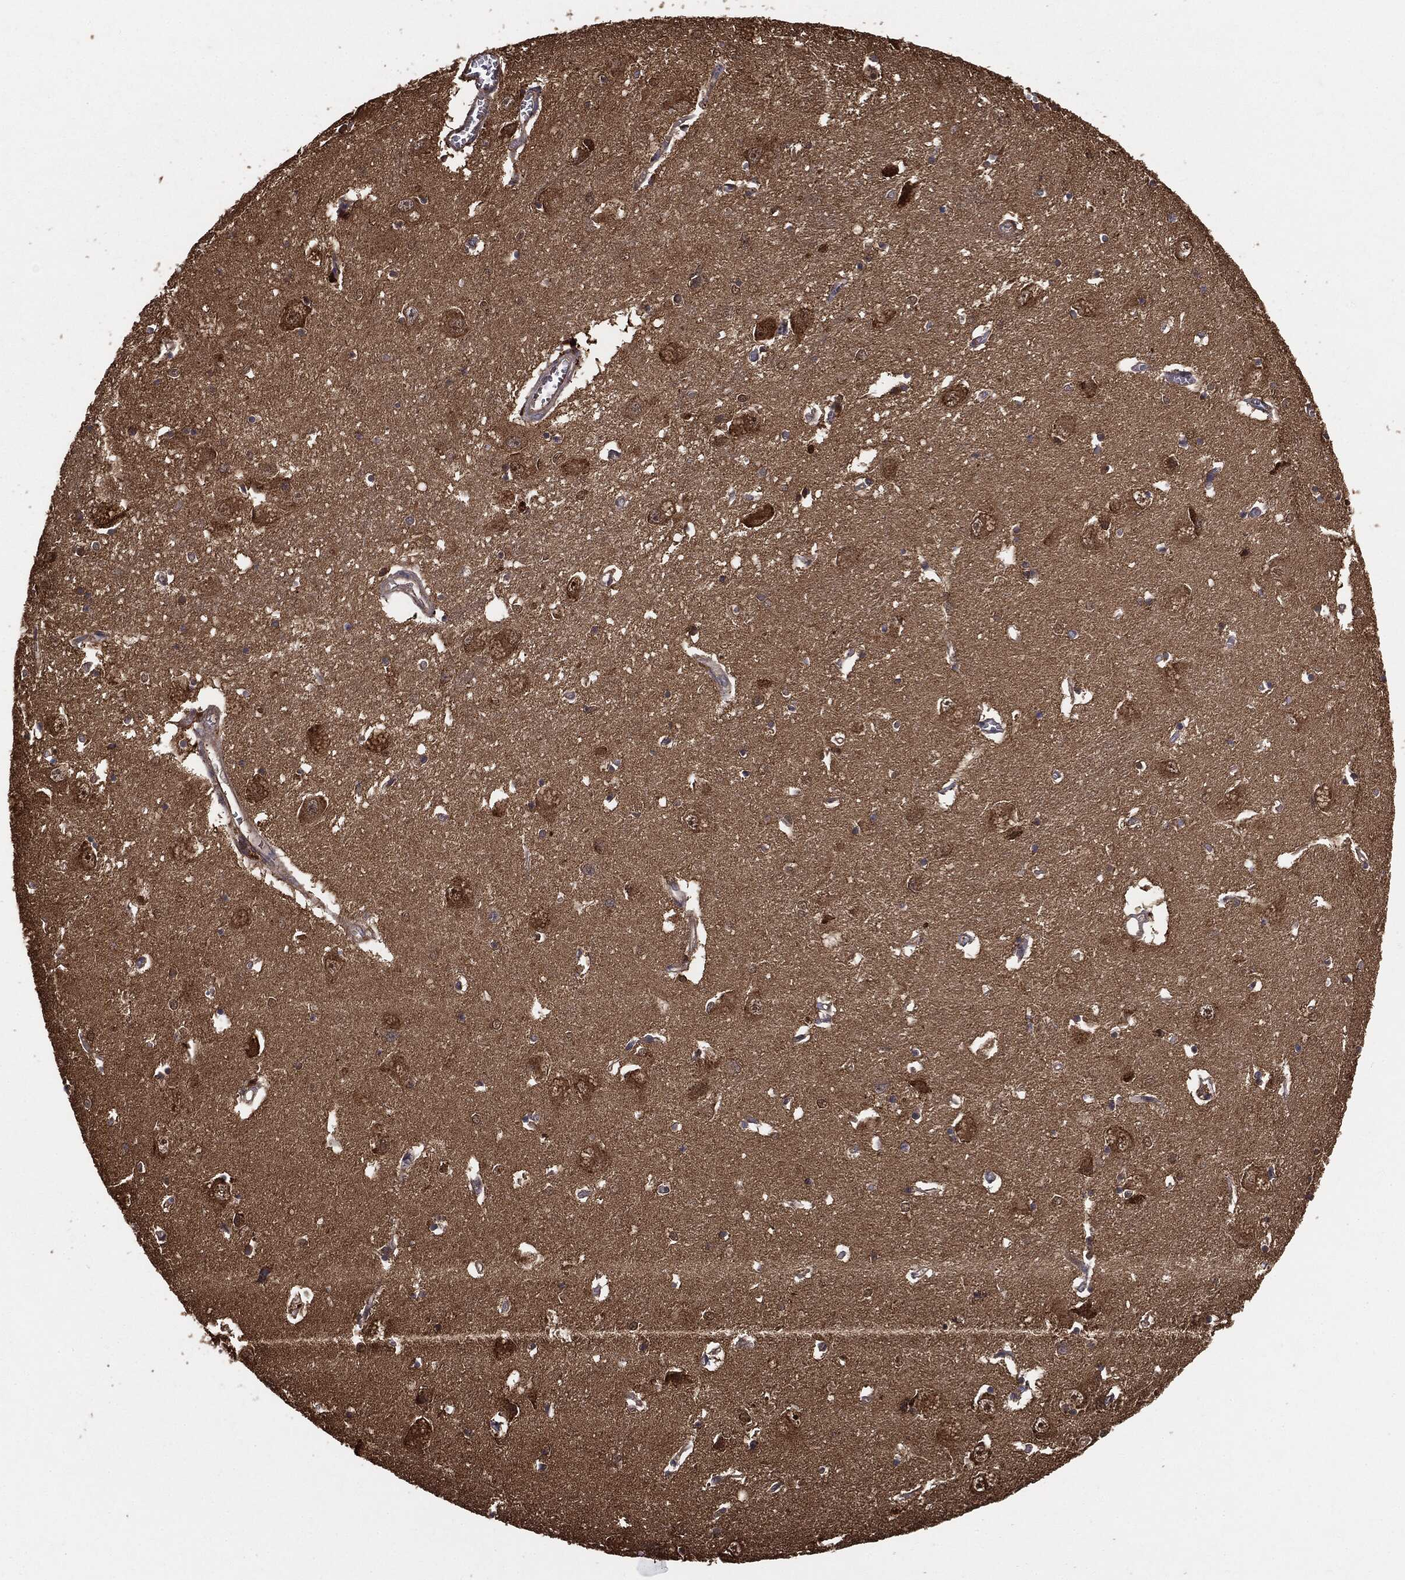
{"staining": {"intensity": "negative", "quantity": "none", "location": "none"}, "tissue": "caudate", "cell_type": "Glial cells", "image_type": "normal", "snomed": [{"axis": "morphology", "description": "Normal tissue, NOS"}, {"axis": "topography", "description": "Lateral ventricle wall"}], "caption": "The histopathology image exhibits no staining of glial cells in unremarkable caudate.", "gene": "NME1", "patient": {"sex": "male", "age": 54}}